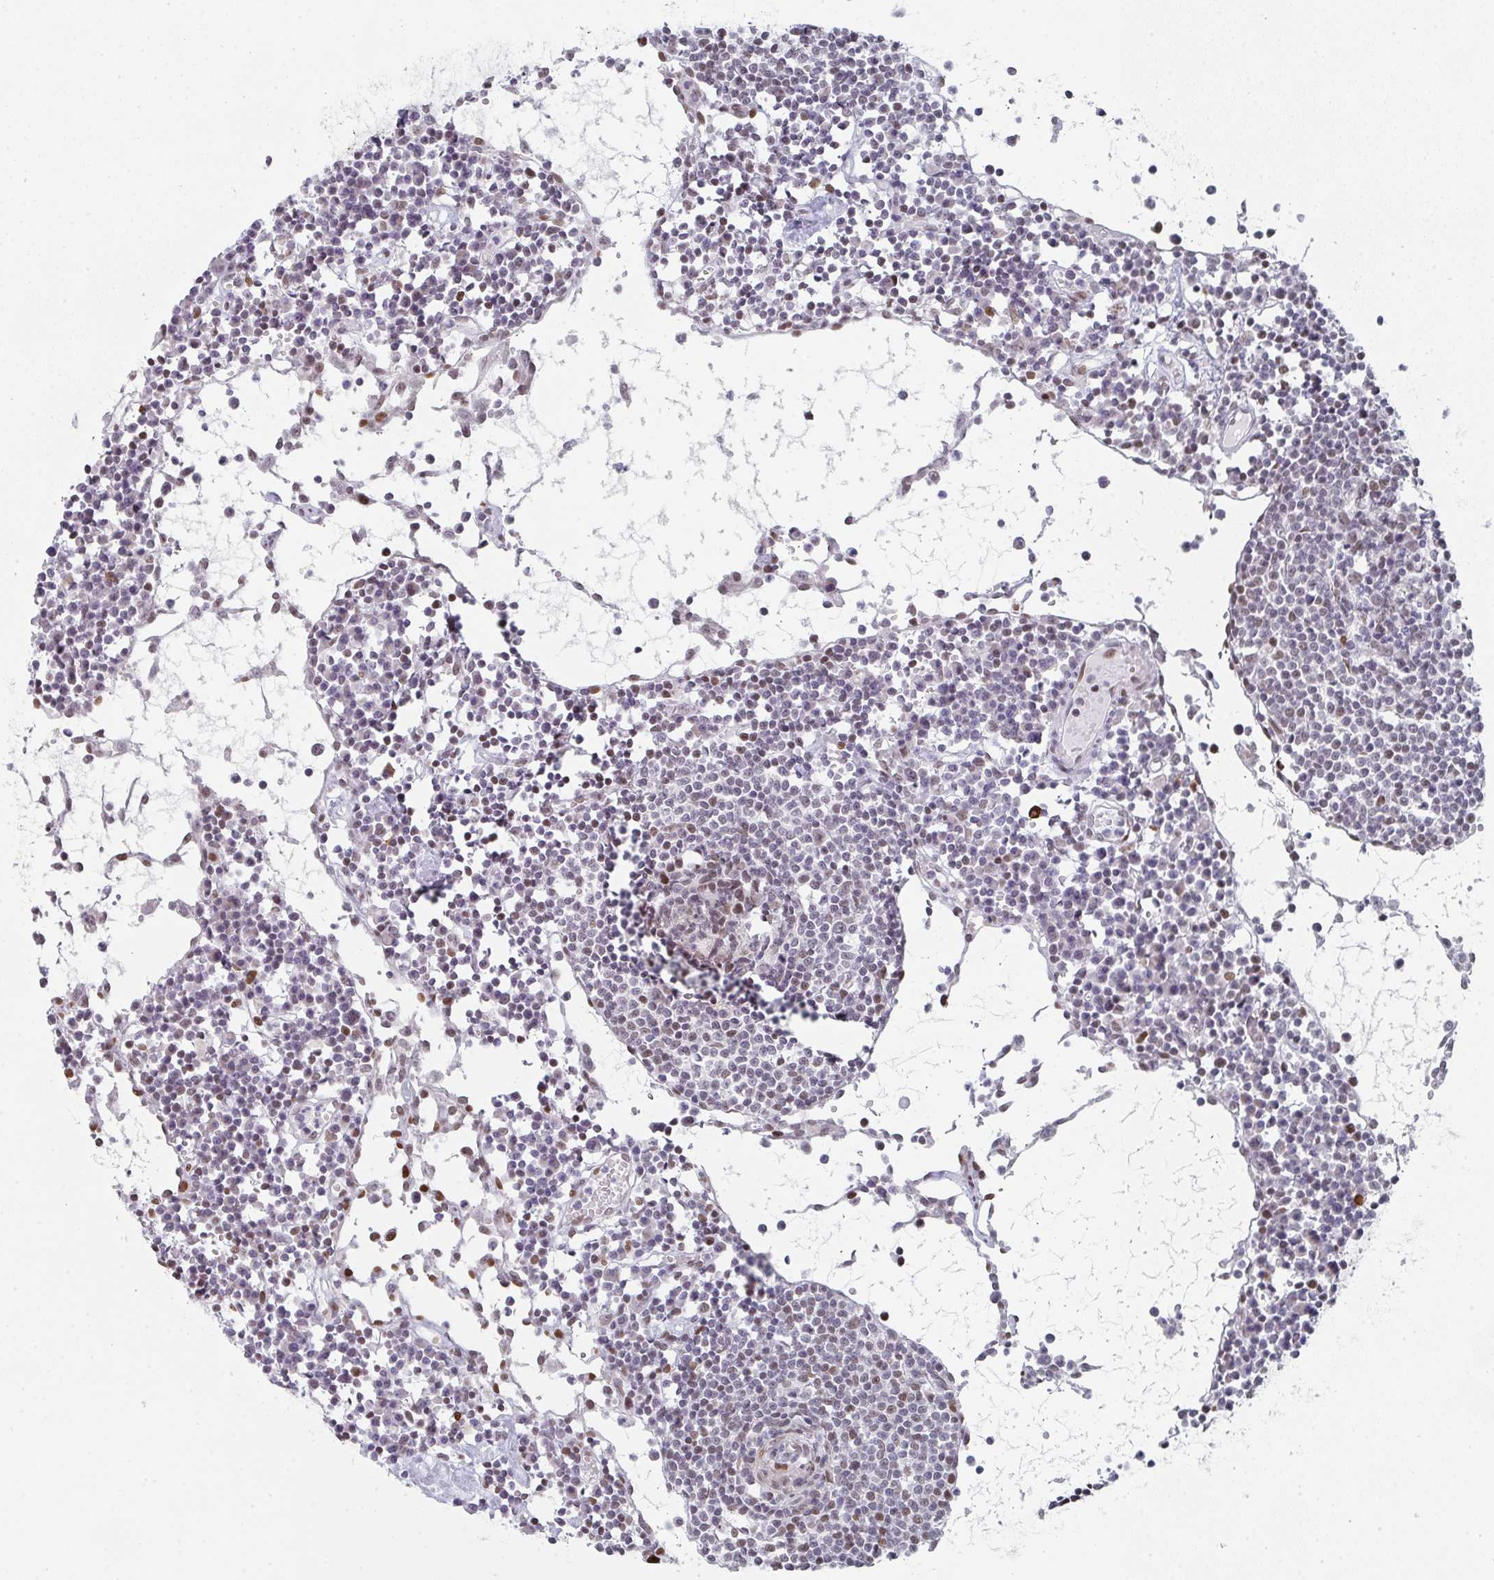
{"staining": {"intensity": "moderate", "quantity": "<25%", "location": "nuclear"}, "tissue": "lymph node", "cell_type": "Germinal center cells", "image_type": "normal", "snomed": [{"axis": "morphology", "description": "Normal tissue, NOS"}, {"axis": "topography", "description": "Lymph node"}], "caption": "Immunohistochemical staining of unremarkable human lymph node exhibits moderate nuclear protein positivity in approximately <25% of germinal center cells. (DAB IHC, brown staining for protein, blue staining for nuclei).", "gene": "POU2AF2", "patient": {"sex": "female", "age": 78}}